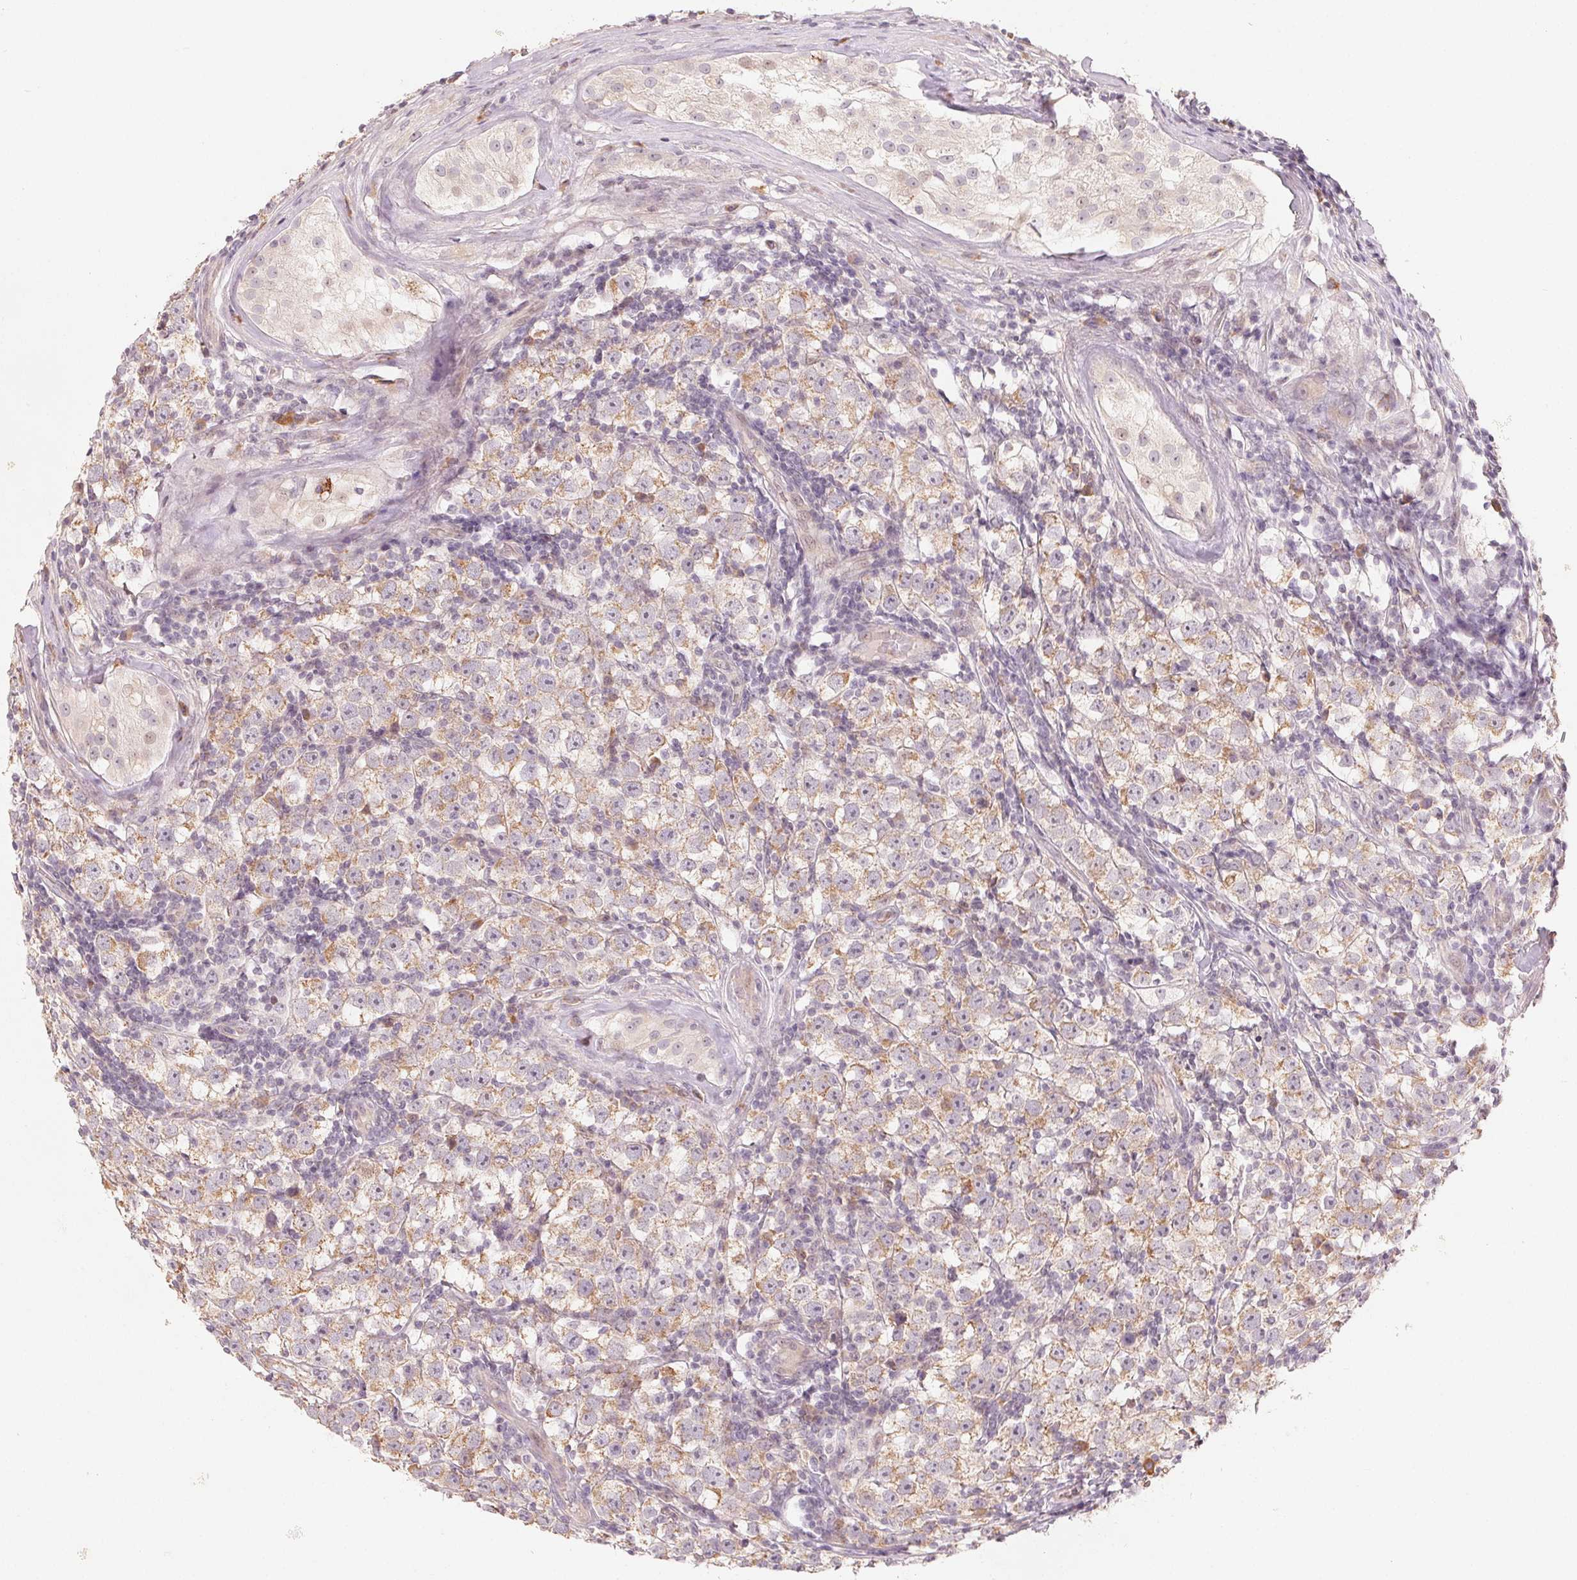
{"staining": {"intensity": "moderate", "quantity": ">75%", "location": "cytoplasmic/membranous"}, "tissue": "urothelial cancer", "cell_type": "Tumor cells", "image_type": "cancer", "snomed": [{"axis": "morphology", "description": "Normal tissue, NOS"}, {"axis": "morphology", "description": "Urothelial carcinoma, High grade"}, {"axis": "morphology", "description": "Seminoma, NOS"}, {"axis": "morphology", "description": "Carcinoma, Embryonal, NOS"}, {"axis": "topography", "description": "Urinary bladder"}, {"axis": "topography", "description": "Testis"}], "caption": "Human urothelial cancer stained for a protein (brown) demonstrates moderate cytoplasmic/membranous positive expression in about >75% of tumor cells.", "gene": "DENND2C", "patient": {"sex": "male", "age": 41}}